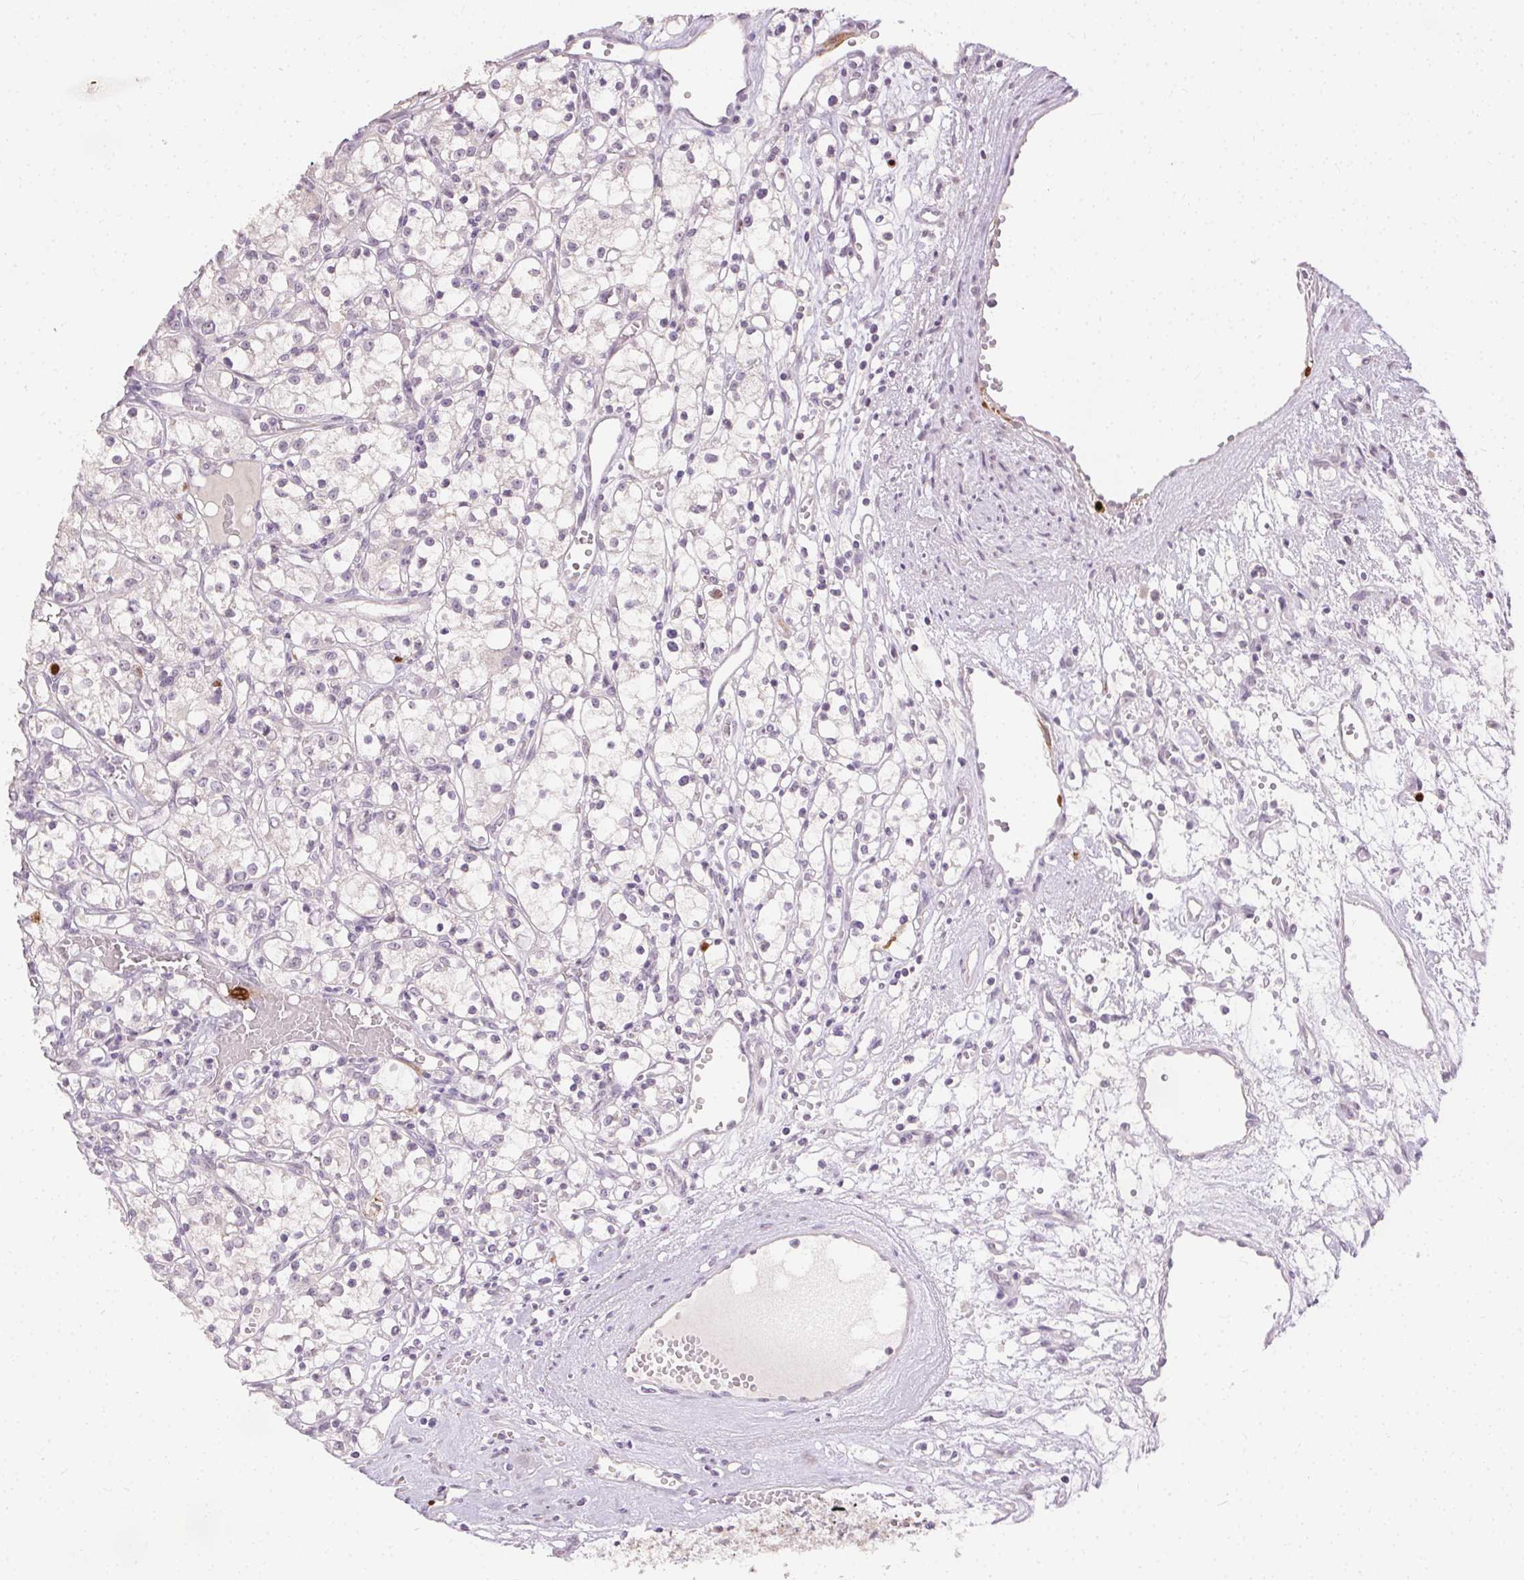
{"staining": {"intensity": "strong", "quantity": "<25%", "location": "nuclear"}, "tissue": "renal cancer", "cell_type": "Tumor cells", "image_type": "cancer", "snomed": [{"axis": "morphology", "description": "Adenocarcinoma, NOS"}, {"axis": "topography", "description": "Kidney"}], "caption": "Renal cancer stained for a protein shows strong nuclear positivity in tumor cells. (DAB IHC with brightfield microscopy, high magnification).", "gene": "ANLN", "patient": {"sex": "female", "age": 59}}